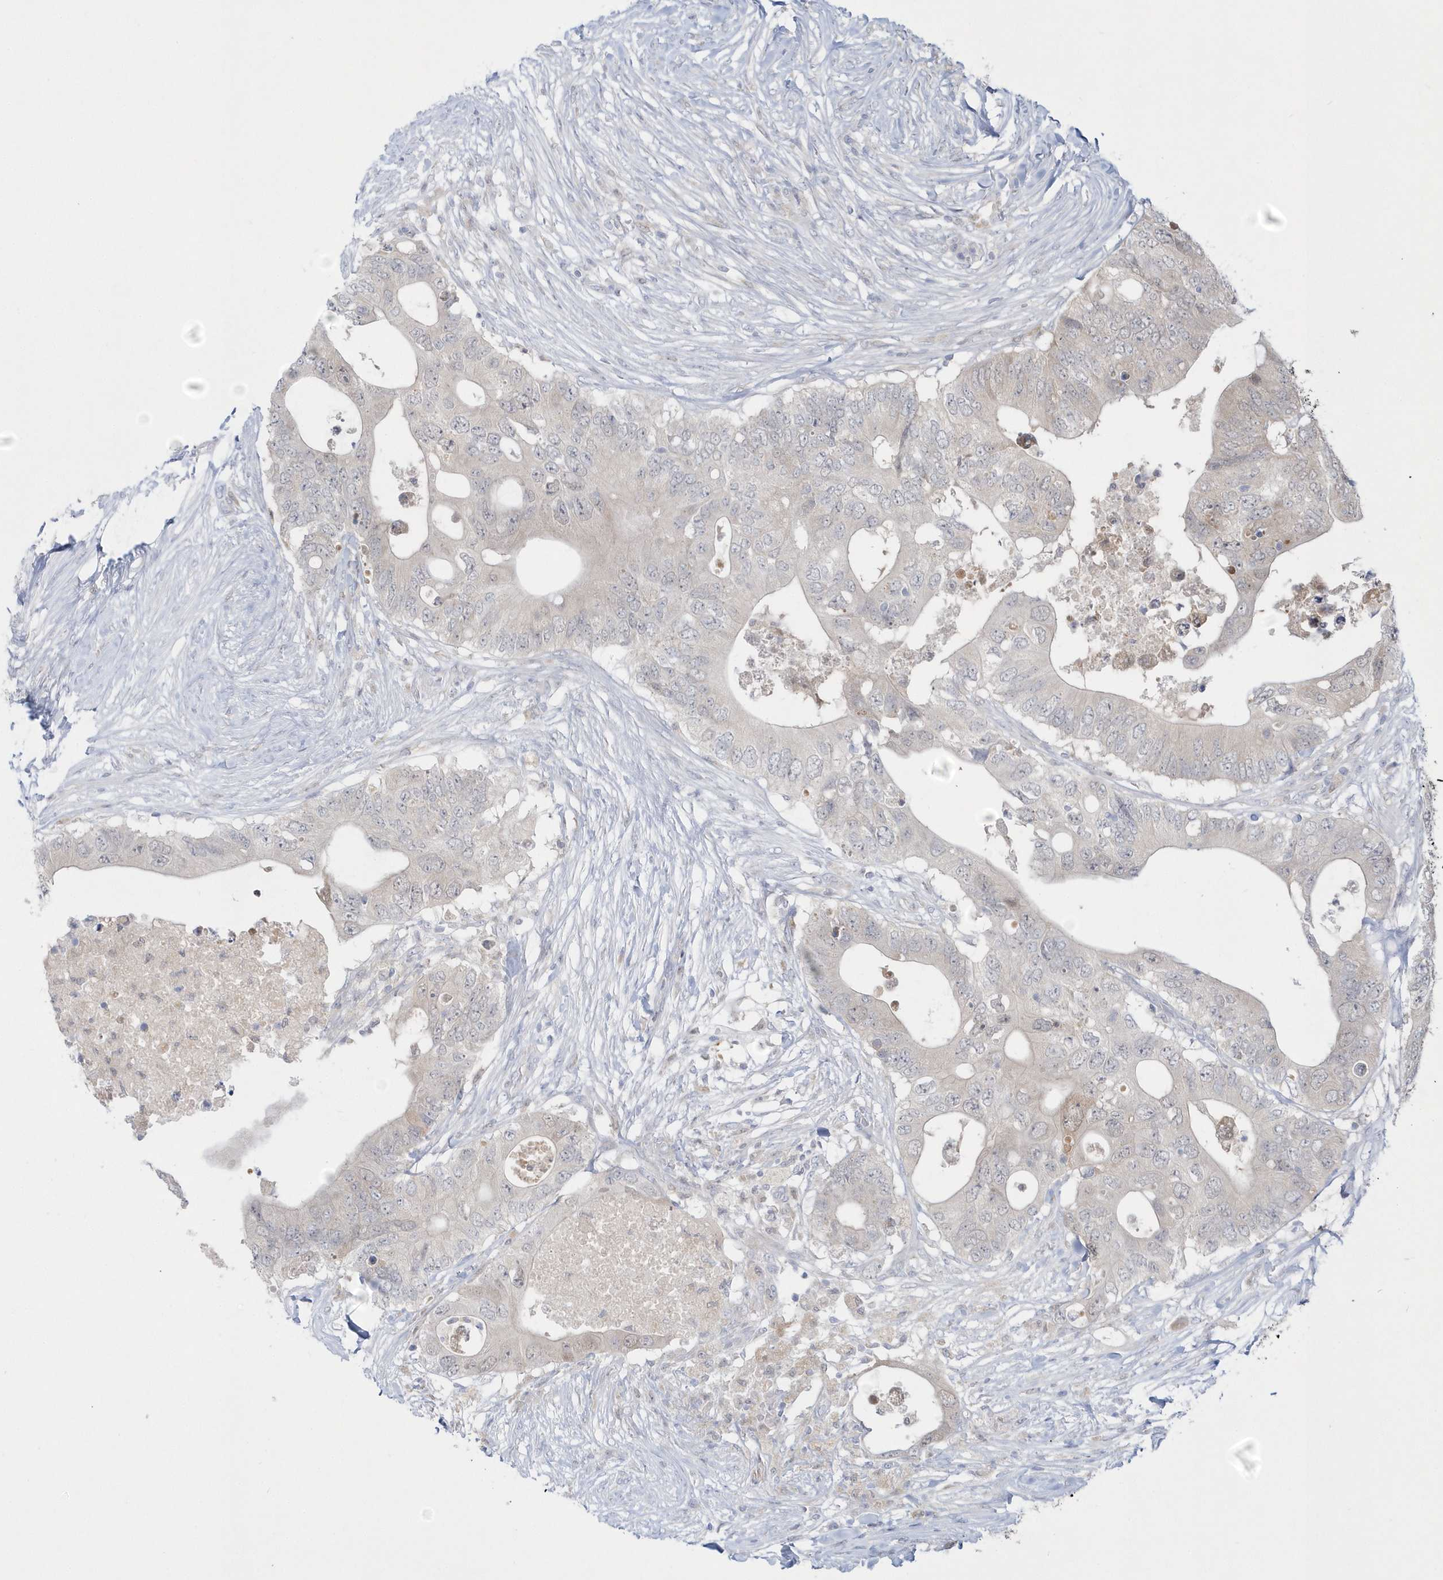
{"staining": {"intensity": "negative", "quantity": "none", "location": "none"}, "tissue": "colorectal cancer", "cell_type": "Tumor cells", "image_type": "cancer", "snomed": [{"axis": "morphology", "description": "Adenocarcinoma, NOS"}, {"axis": "topography", "description": "Colon"}], "caption": "DAB (3,3'-diaminobenzidine) immunohistochemical staining of colorectal cancer shows no significant staining in tumor cells. (DAB immunohistochemistry (IHC), high magnification).", "gene": "PCBD1", "patient": {"sex": "male", "age": 71}}